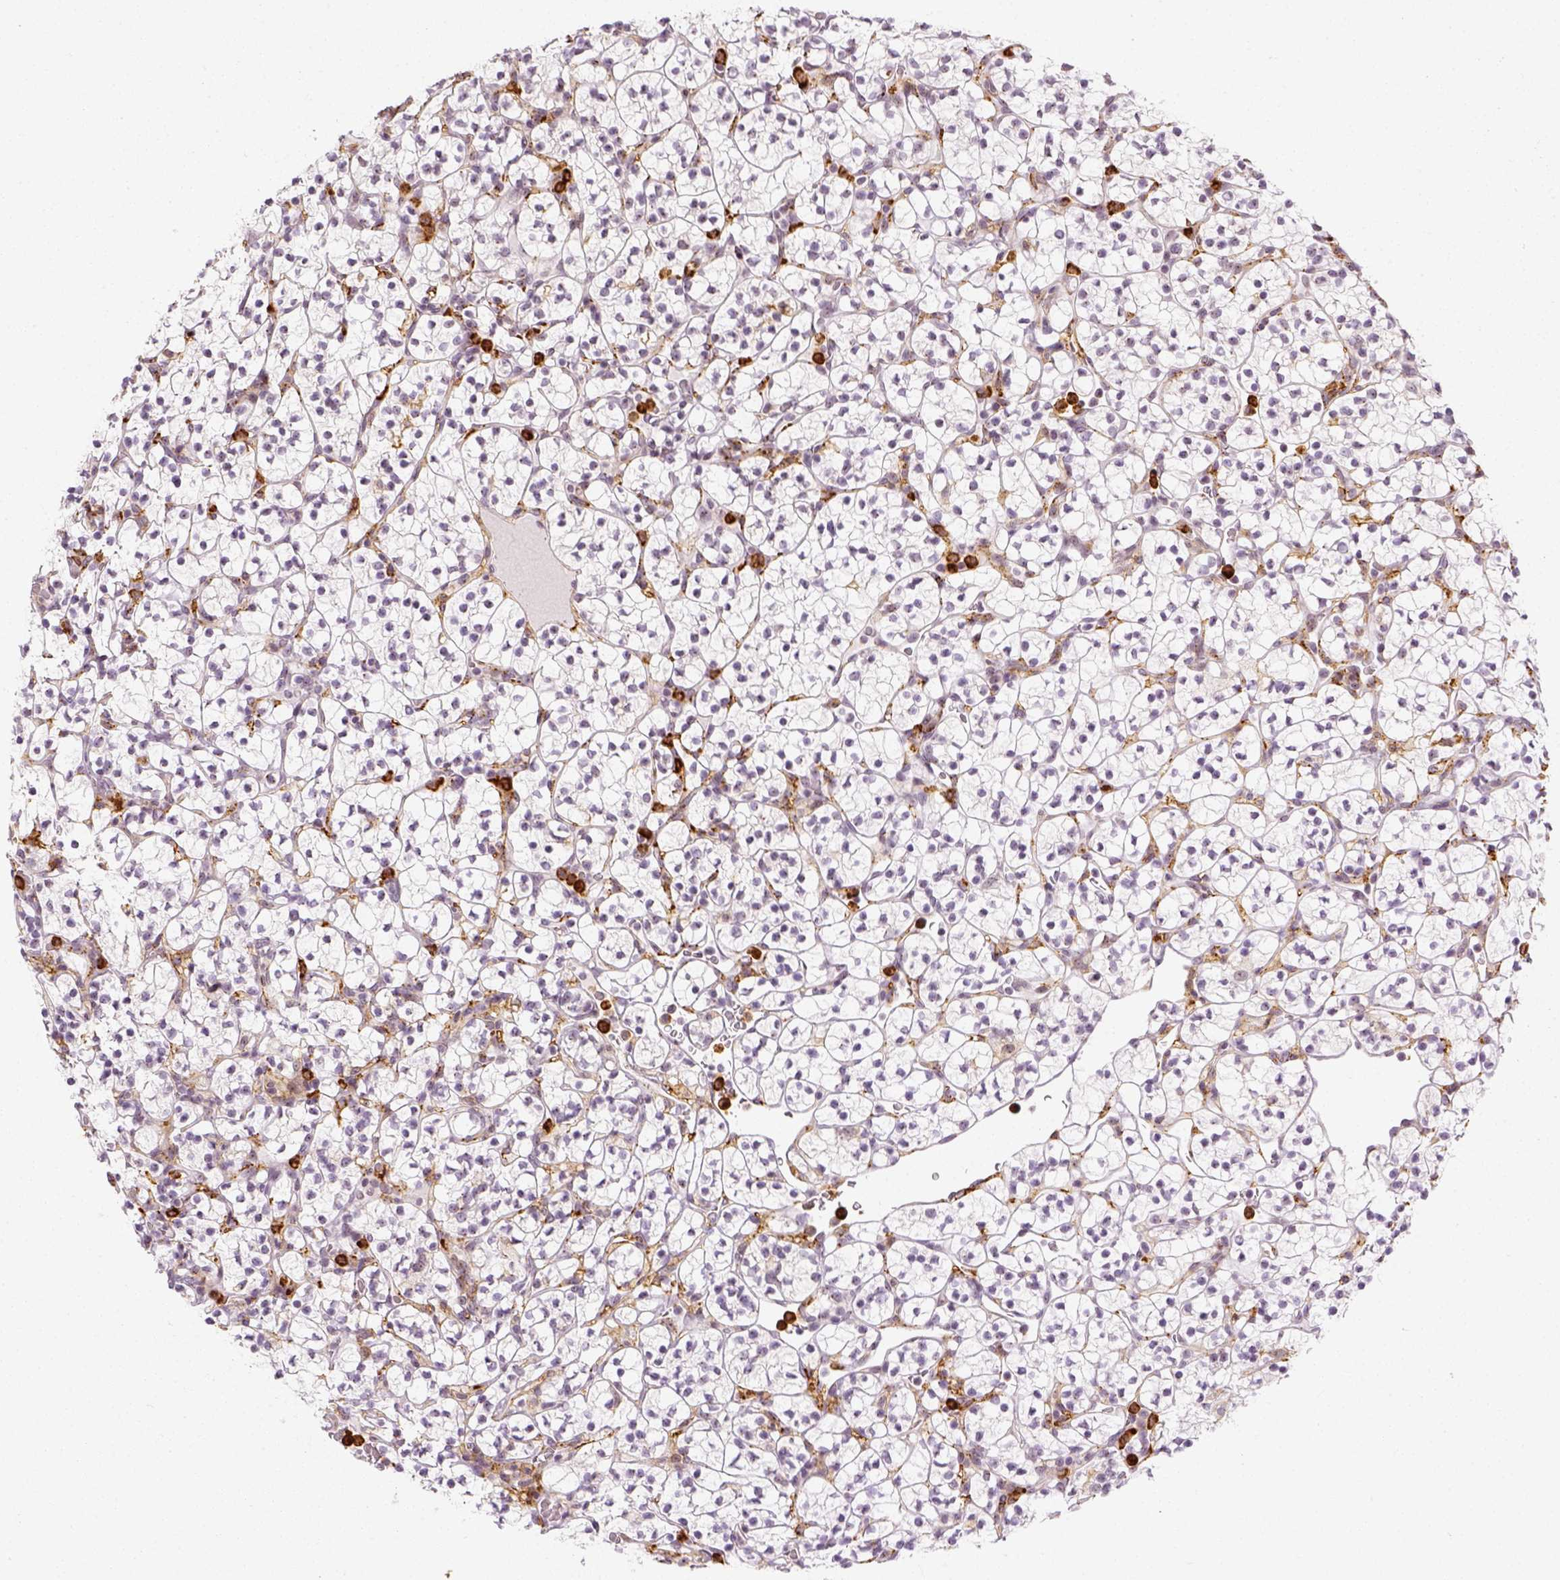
{"staining": {"intensity": "negative", "quantity": "none", "location": "none"}, "tissue": "renal cancer", "cell_type": "Tumor cells", "image_type": "cancer", "snomed": [{"axis": "morphology", "description": "Adenocarcinoma, NOS"}, {"axis": "topography", "description": "Kidney"}], "caption": "Micrograph shows no protein staining in tumor cells of renal cancer (adenocarcinoma) tissue.", "gene": "CD14", "patient": {"sex": "female", "age": 89}}